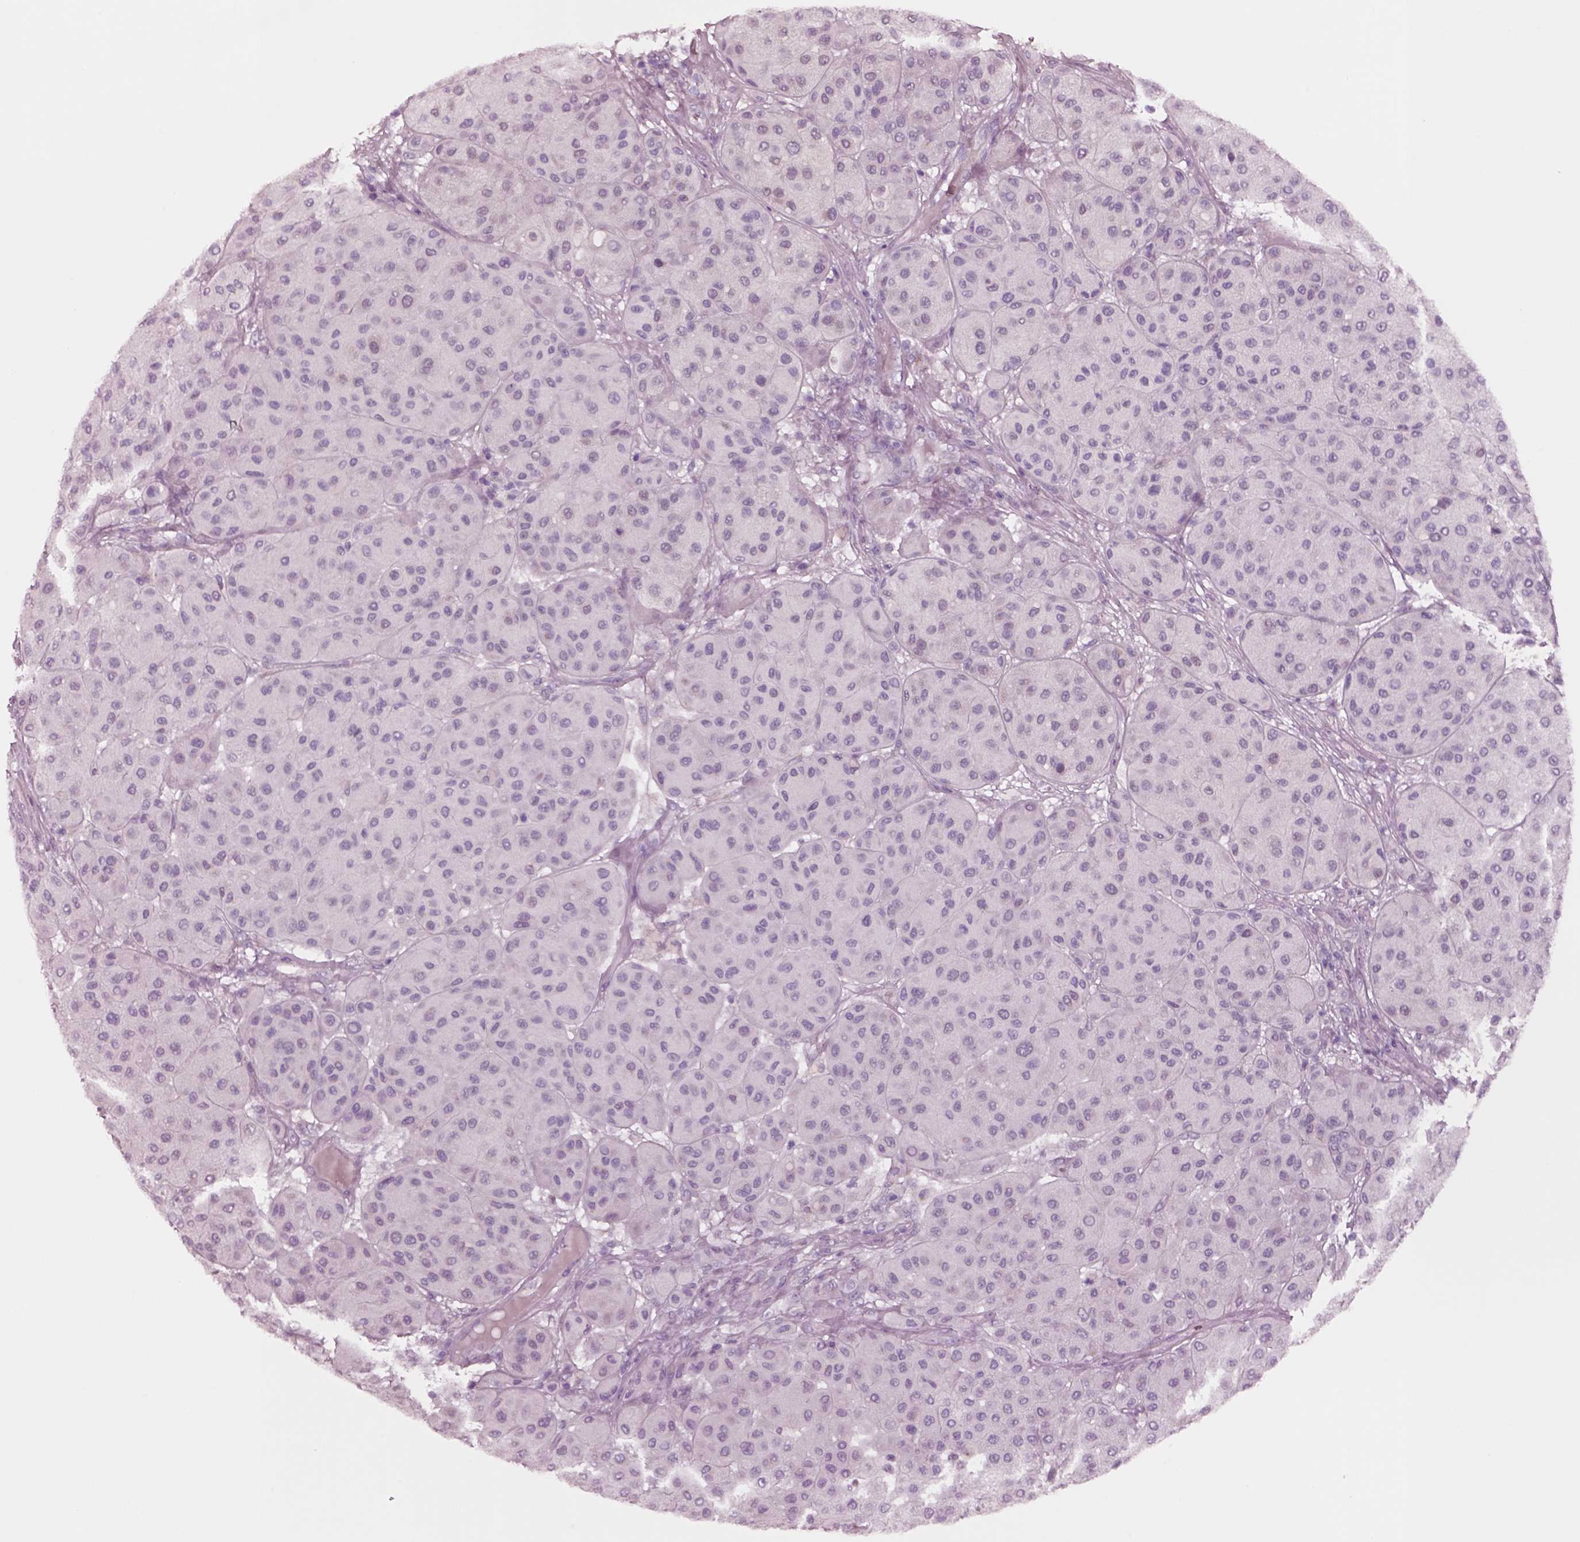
{"staining": {"intensity": "negative", "quantity": "none", "location": "none"}, "tissue": "melanoma", "cell_type": "Tumor cells", "image_type": "cancer", "snomed": [{"axis": "morphology", "description": "Malignant melanoma, Metastatic site"}, {"axis": "topography", "description": "Smooth muscle"}], "caption": "There is no significant expression in tumor cells of malignant melanoma (metastatic site). (DAB immunohistochemistry visualized using brightfield microscopy, high magnification).", "gene": "NMRK2", "patient": {"sex": "male", "age": 41}}